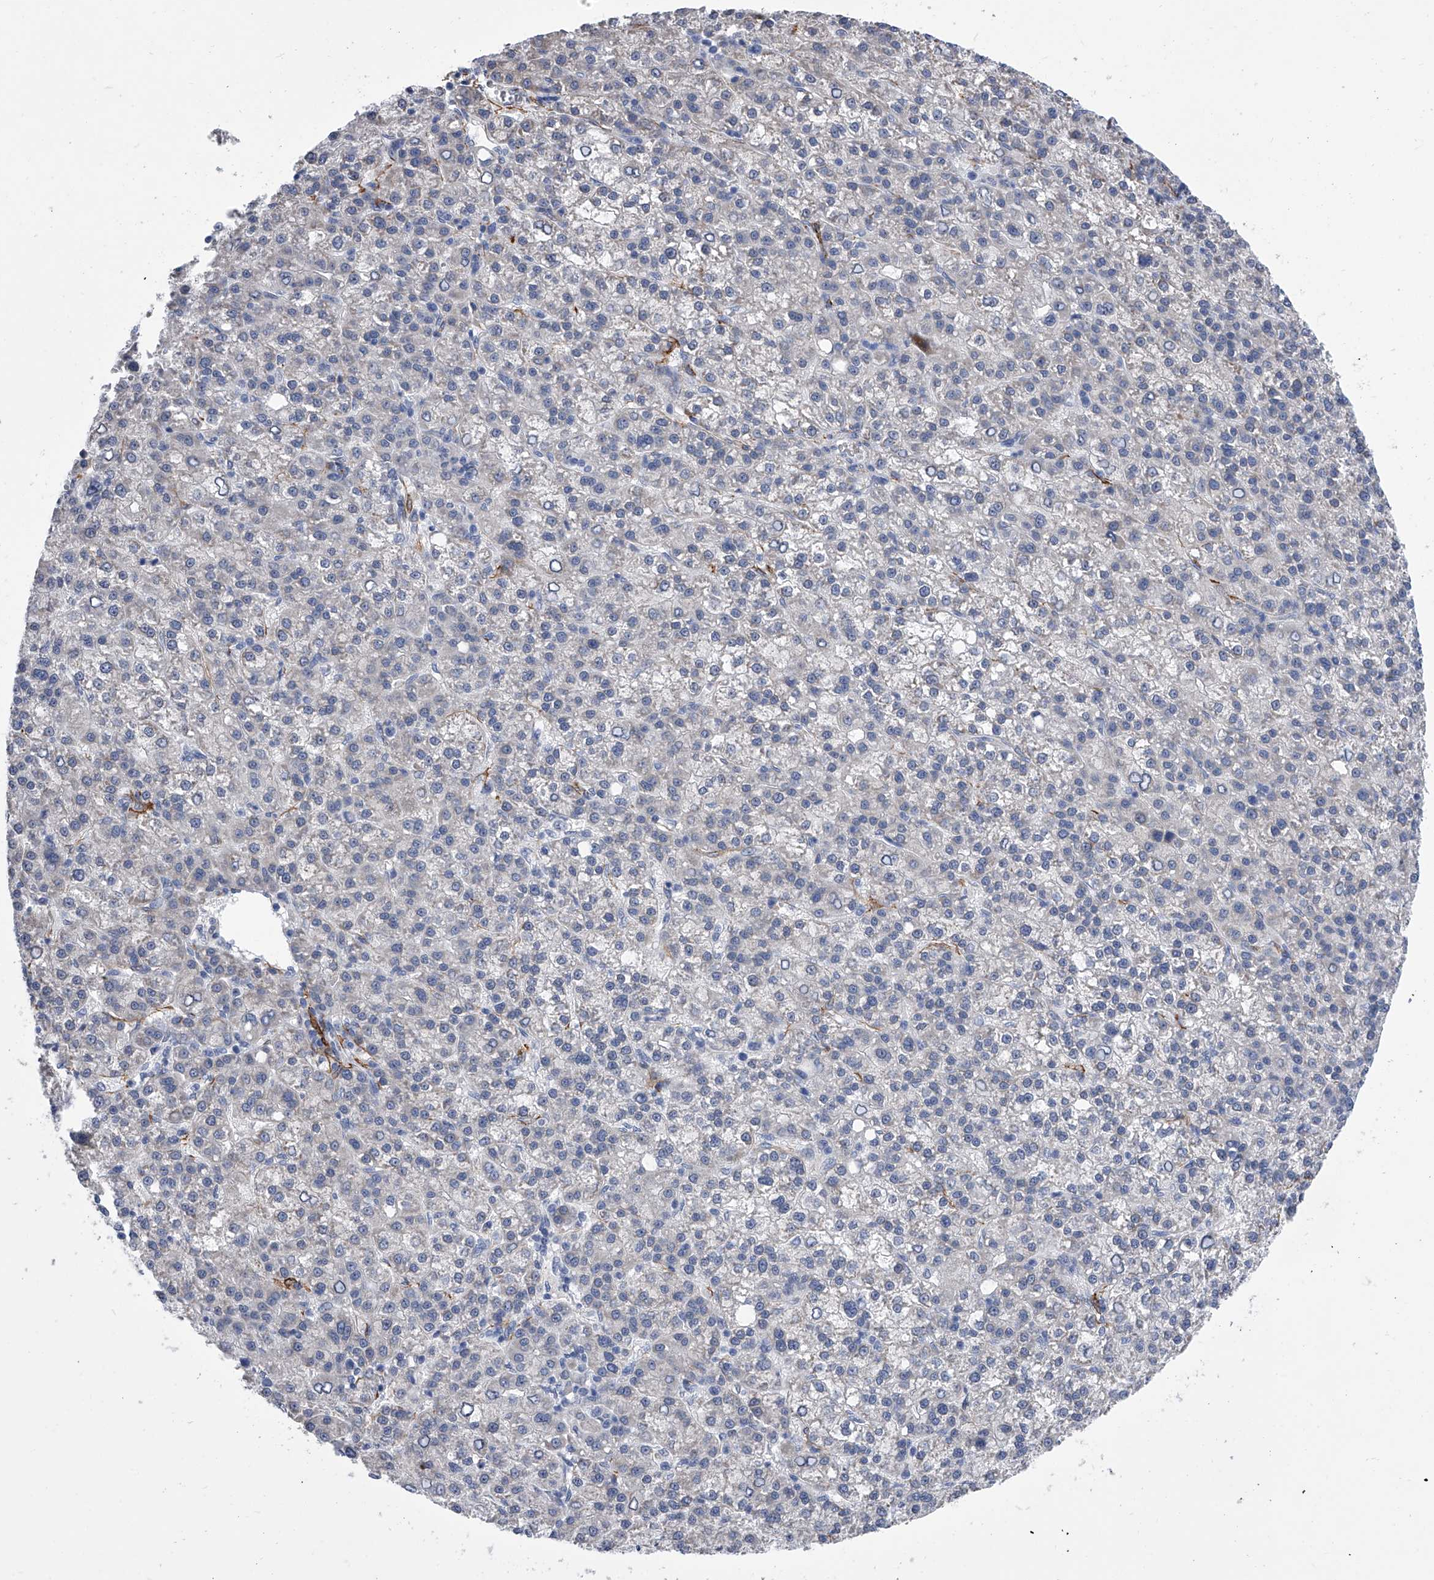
{"staining": {"intensity": "negative", "quantity": "none", "location": "none"}, "tissue": "liver cancer", "cell_type": "Tumor cells", "image_type": "cancer", "snomed": [{"axis": "morphology", "description": "Carcinoma, Hepatocellular, NOS"}, {"axis": "topography", "description": "Liver"}], "caption": "Immunohistochemistry (IHC) histopathology image of neoplastic tissue: liver cancer stained with DAB reveals no significant protein expression in tumor cells.", "gene": "ALG14", "patient": {"sex": "female", "age": 58}}